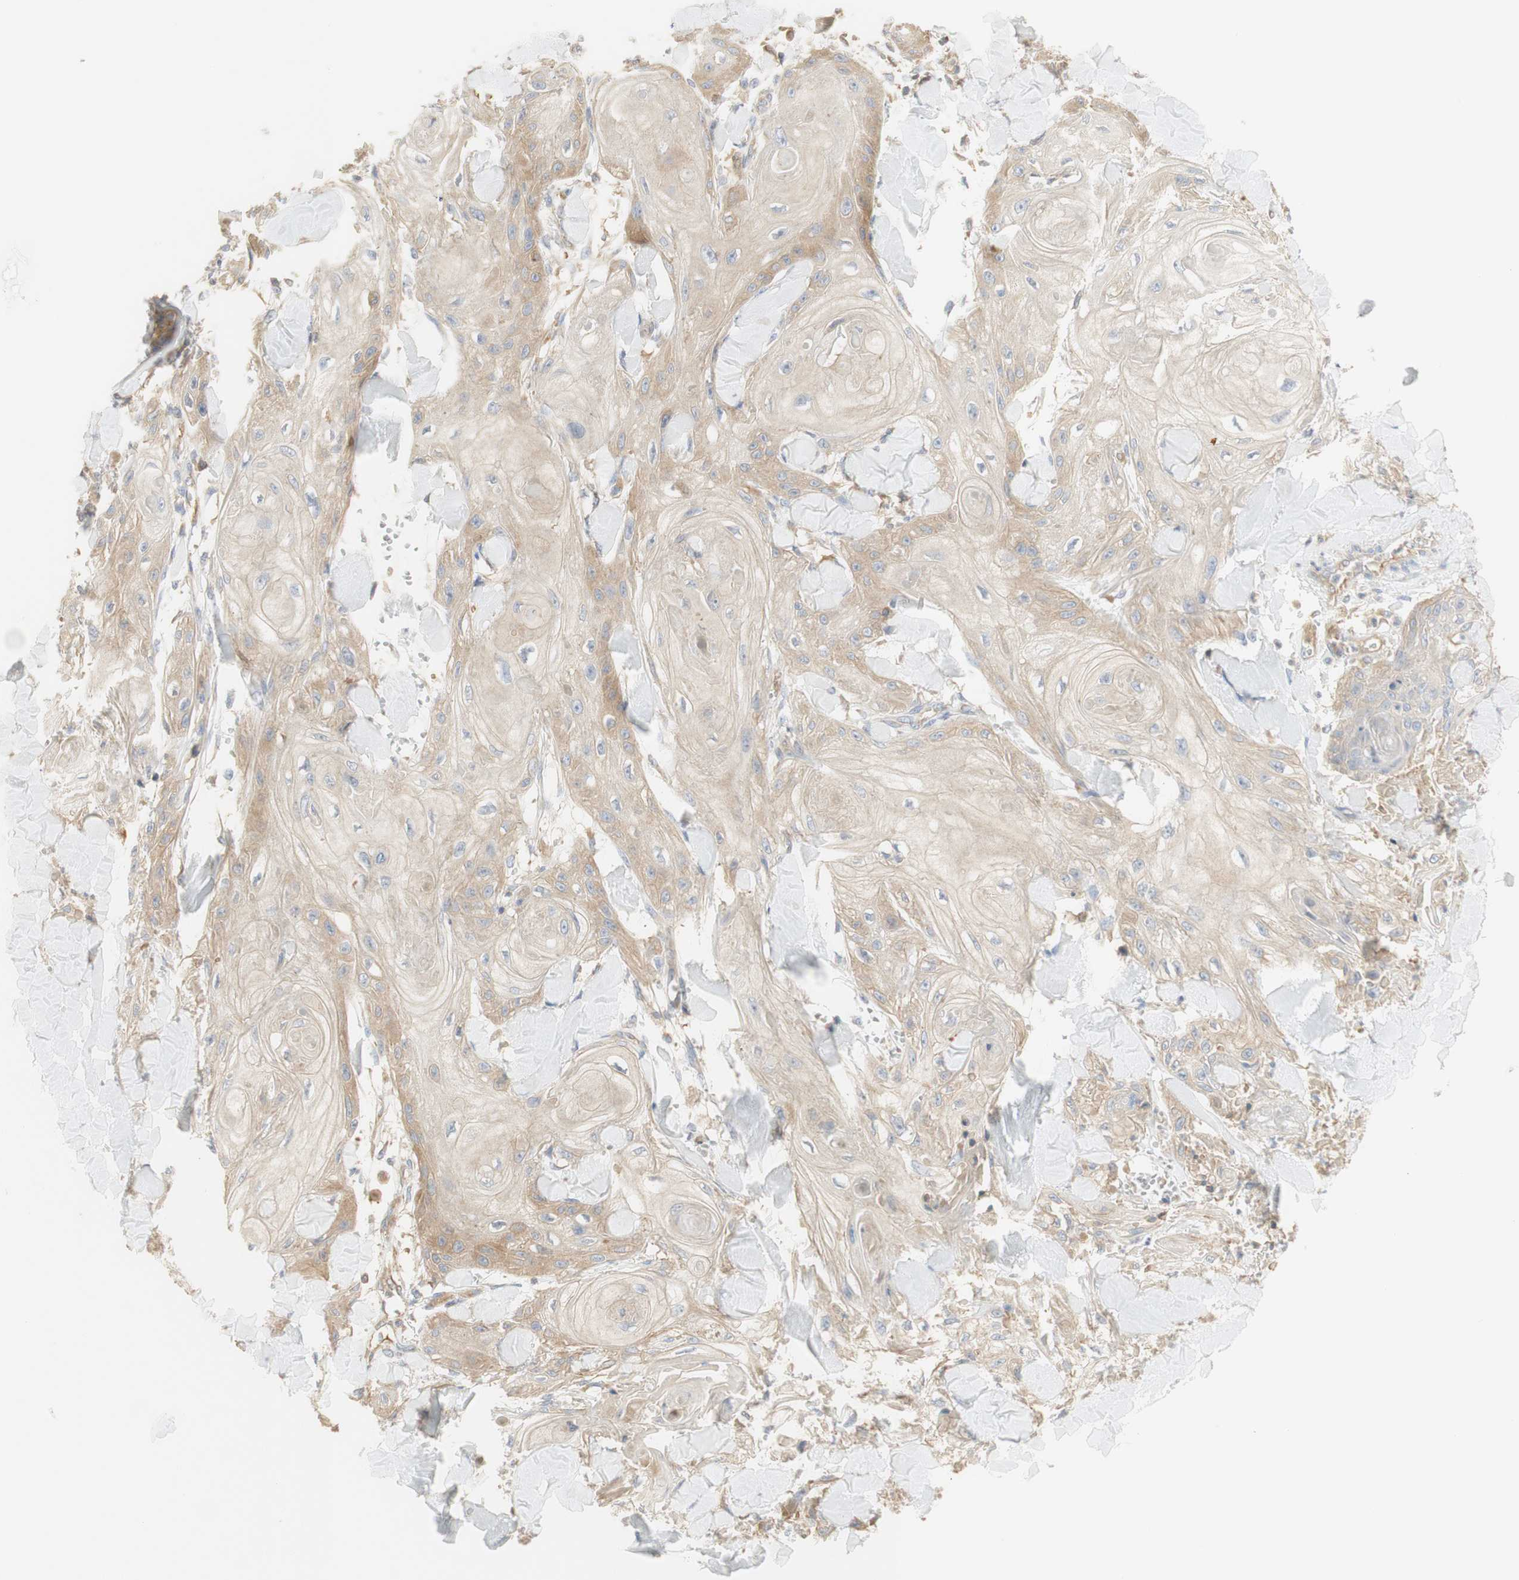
{"staining": {"intensity": "moderate", "quantity": ">75%", "location": "cytoplasmic/membranous"}, "tissue": "skin cancer", "cell_type": "Tumor cells", "image_type": "cancer", "snomed": [{"axis": "morphology", "description": "Squamous cell carcinoma, NOS"}, {"axis": "topography", "description": "Skin"}], "caption": "Immunohistochemistry photomicrograph of neoplastic tissue: human skin cancer stained using immunohistochemistry exhibits medium levels of moderate protein expression localized specifically in the cytoplasmic/membranous of tumor cells, appearing as a cytoplasmic/membranous brown color.", "gene": "IKBKG", "patient": {"sex": "male", "age": 74}}